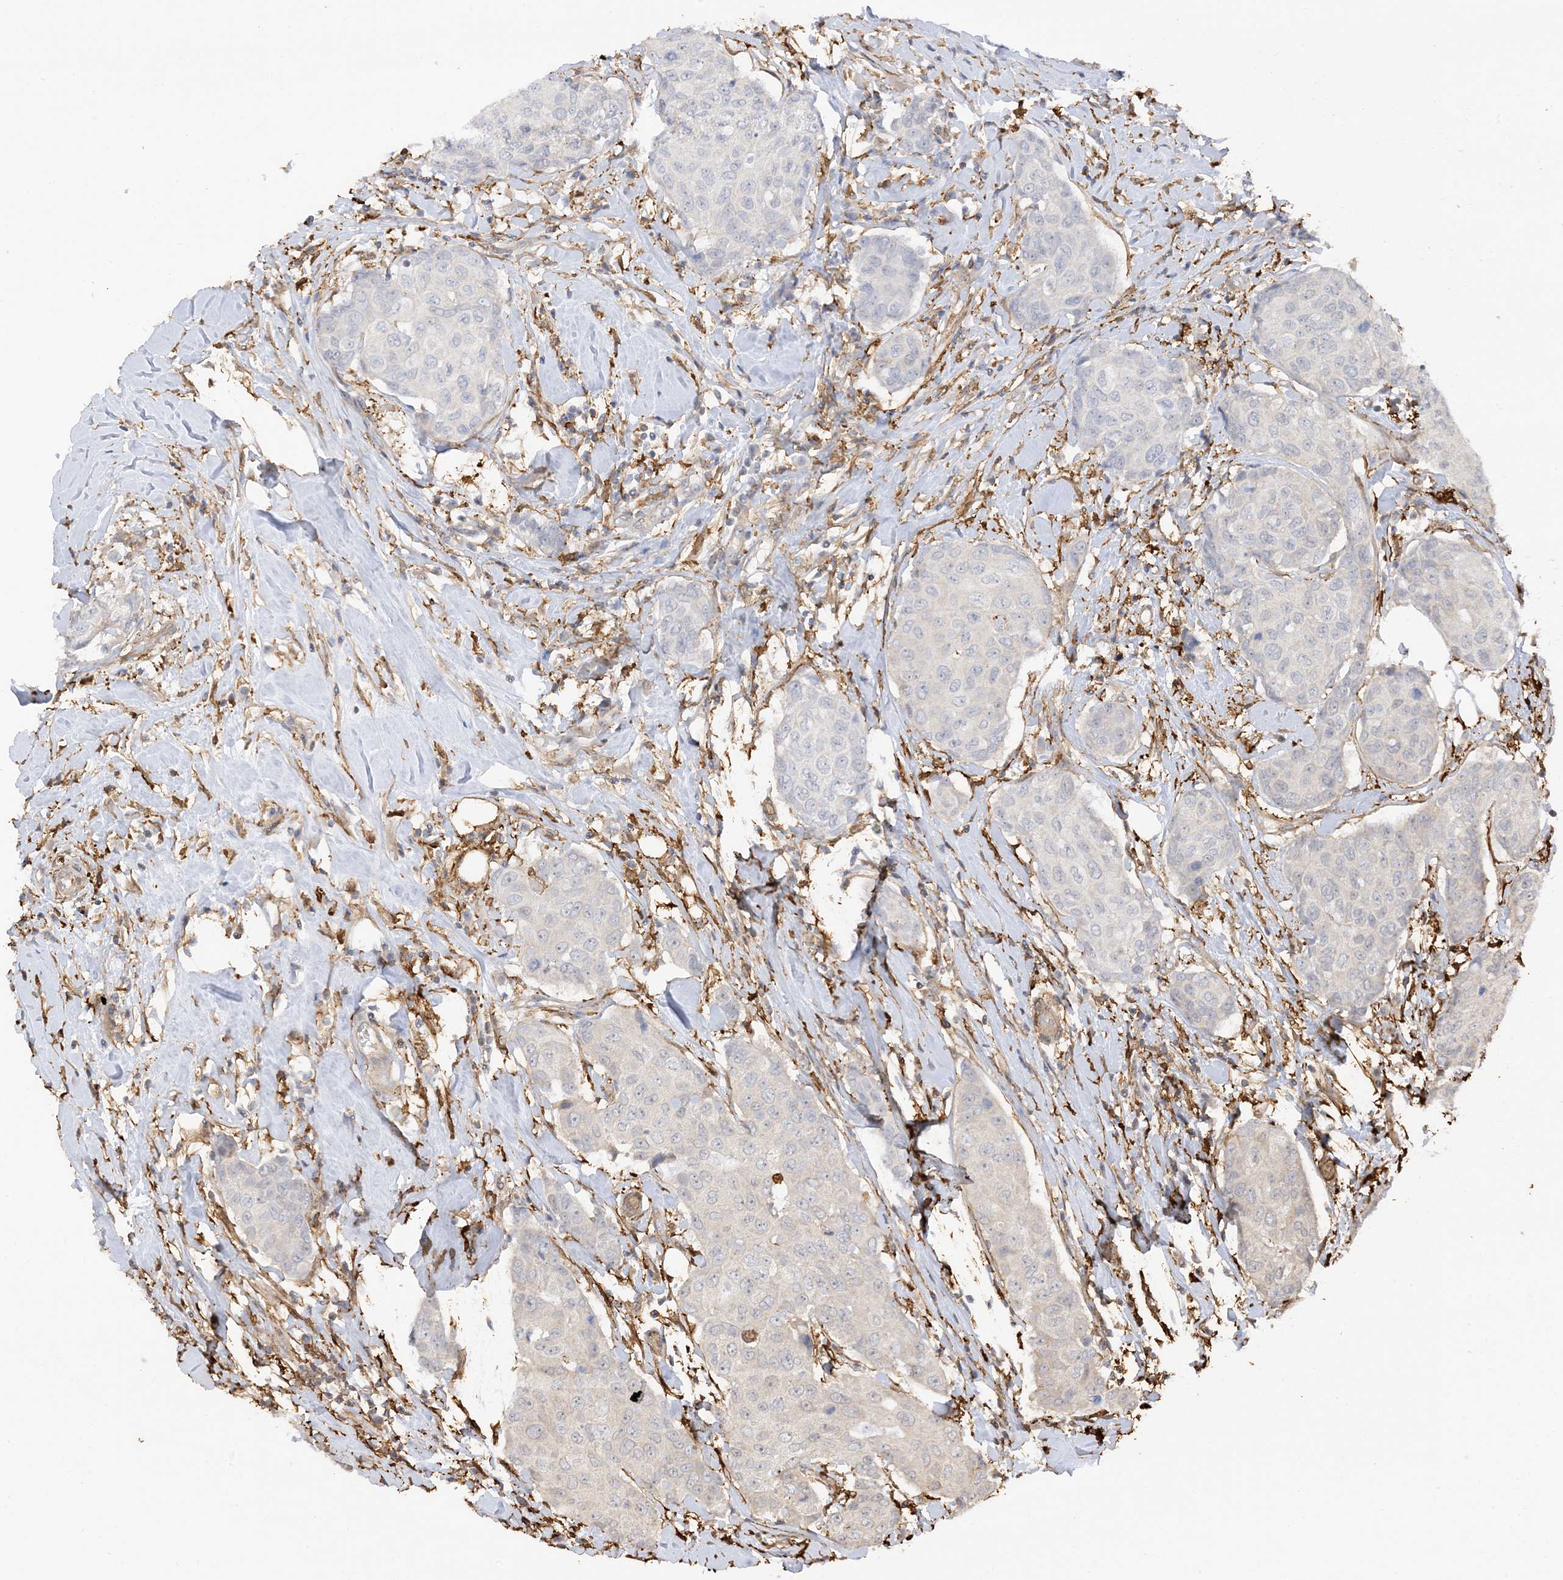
{"staining": {"intensity": "negative", "quantity": "none", "location": "none"}, "tissue": "breast cancer", "cell_type": "Tumor cells", "image_type": "cancer", "snomed": [{"axis": "morphology", "description": "Duct carcinoma"}, {"axis": "topography", "description": "Breast"}], "caption": "High power microscopy photomicrograph of an IHC photomicrograph of breast cancer (invasive ductal carcinoma), revealing no significant positivity in tumor cells.", "gene": "PHACTR2", "patient": {"sex": "female", "age": 80}}